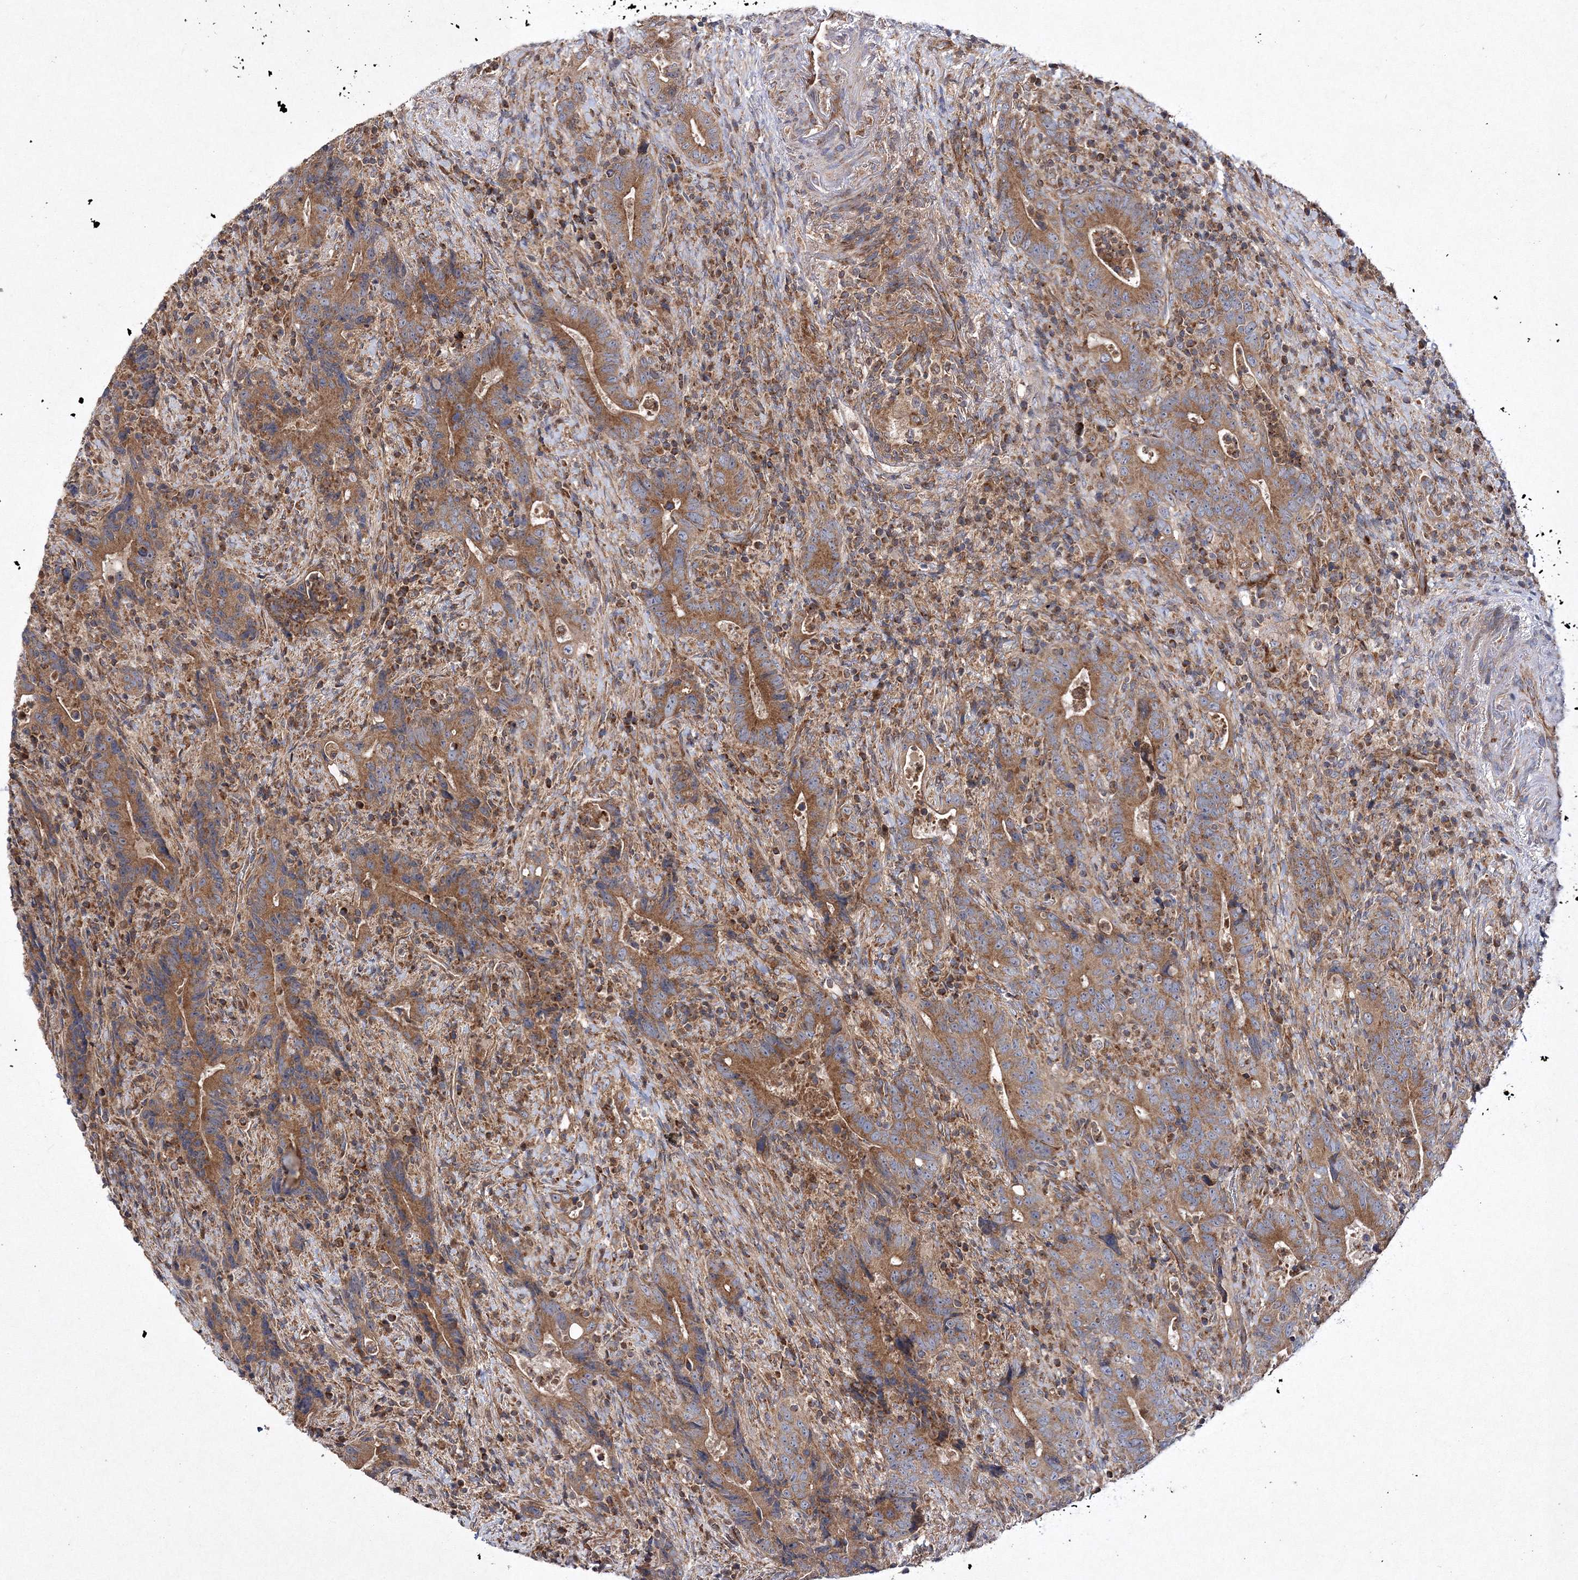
{"staining": {"intensity": "moderate", "quantity": ">75%", "location": "cytoplasmic/membranous"}, "tissue": "colorectal cancer", "cell_type": "Tumor cells", "image_type": "cancer", "snomed": [{"axis": "morphology", "description": "Adenocarcinoma, NOS"}, {"axis": "topography", "description": "Colon"}], "caption": "Immunohistochemistry (IHC) micrograph of neoplastic tissue: adenocarcinoma (colorectal) stained using IHC displays medium levels of moderate protein expression localized specifically in the cytoplasmic/membranous of tumor cells, appearing as a cytoplasmic/membranous brown color.", "gene": "DNAJC13", "patient": {"sex": "female", "age": 75}}